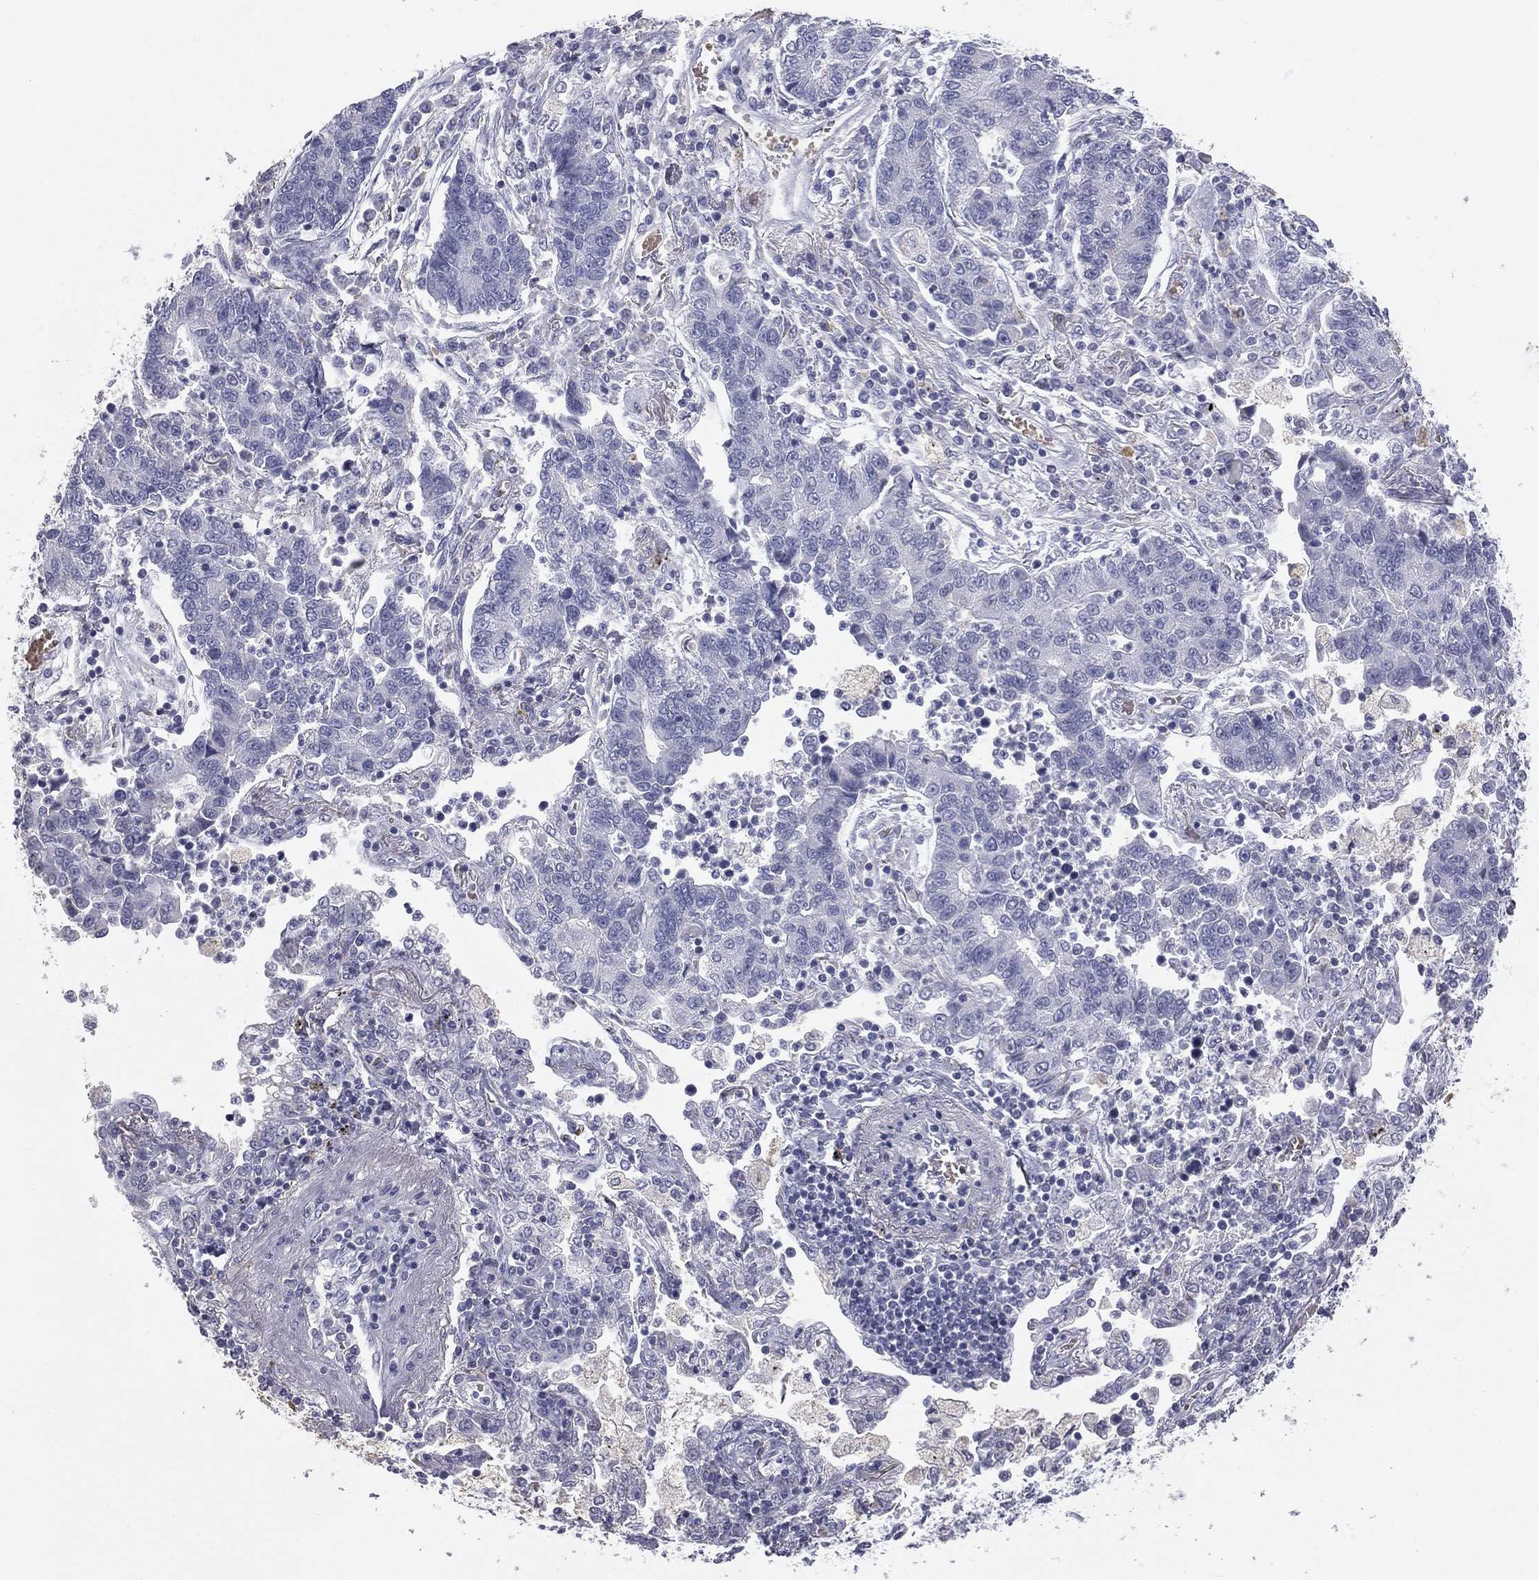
{"staining": {"intensity": "negative", "quantity": "none", "location": "none"}, "tissue": "lung cancer", "cell_type": "Tumor cells", "image_type": "cancer", "snomed": [{"axis": "morphology", "description": "Adenocarcinoma, NOS"}, {"axis": "topography", "description": "Lung"}], "caption": "DAB (3,3'-diaminobenzidine) immunohistochemical staining of lung cancer demonstrates no significant staining in tumor cells. (DAB (3,3'-diaminobenzidine) immunohistochemistry (IHC) visualized using brightfield microscopy, high magnification).", "gene": "ESX1", "patient": {"sex": "female", "age": 57}}